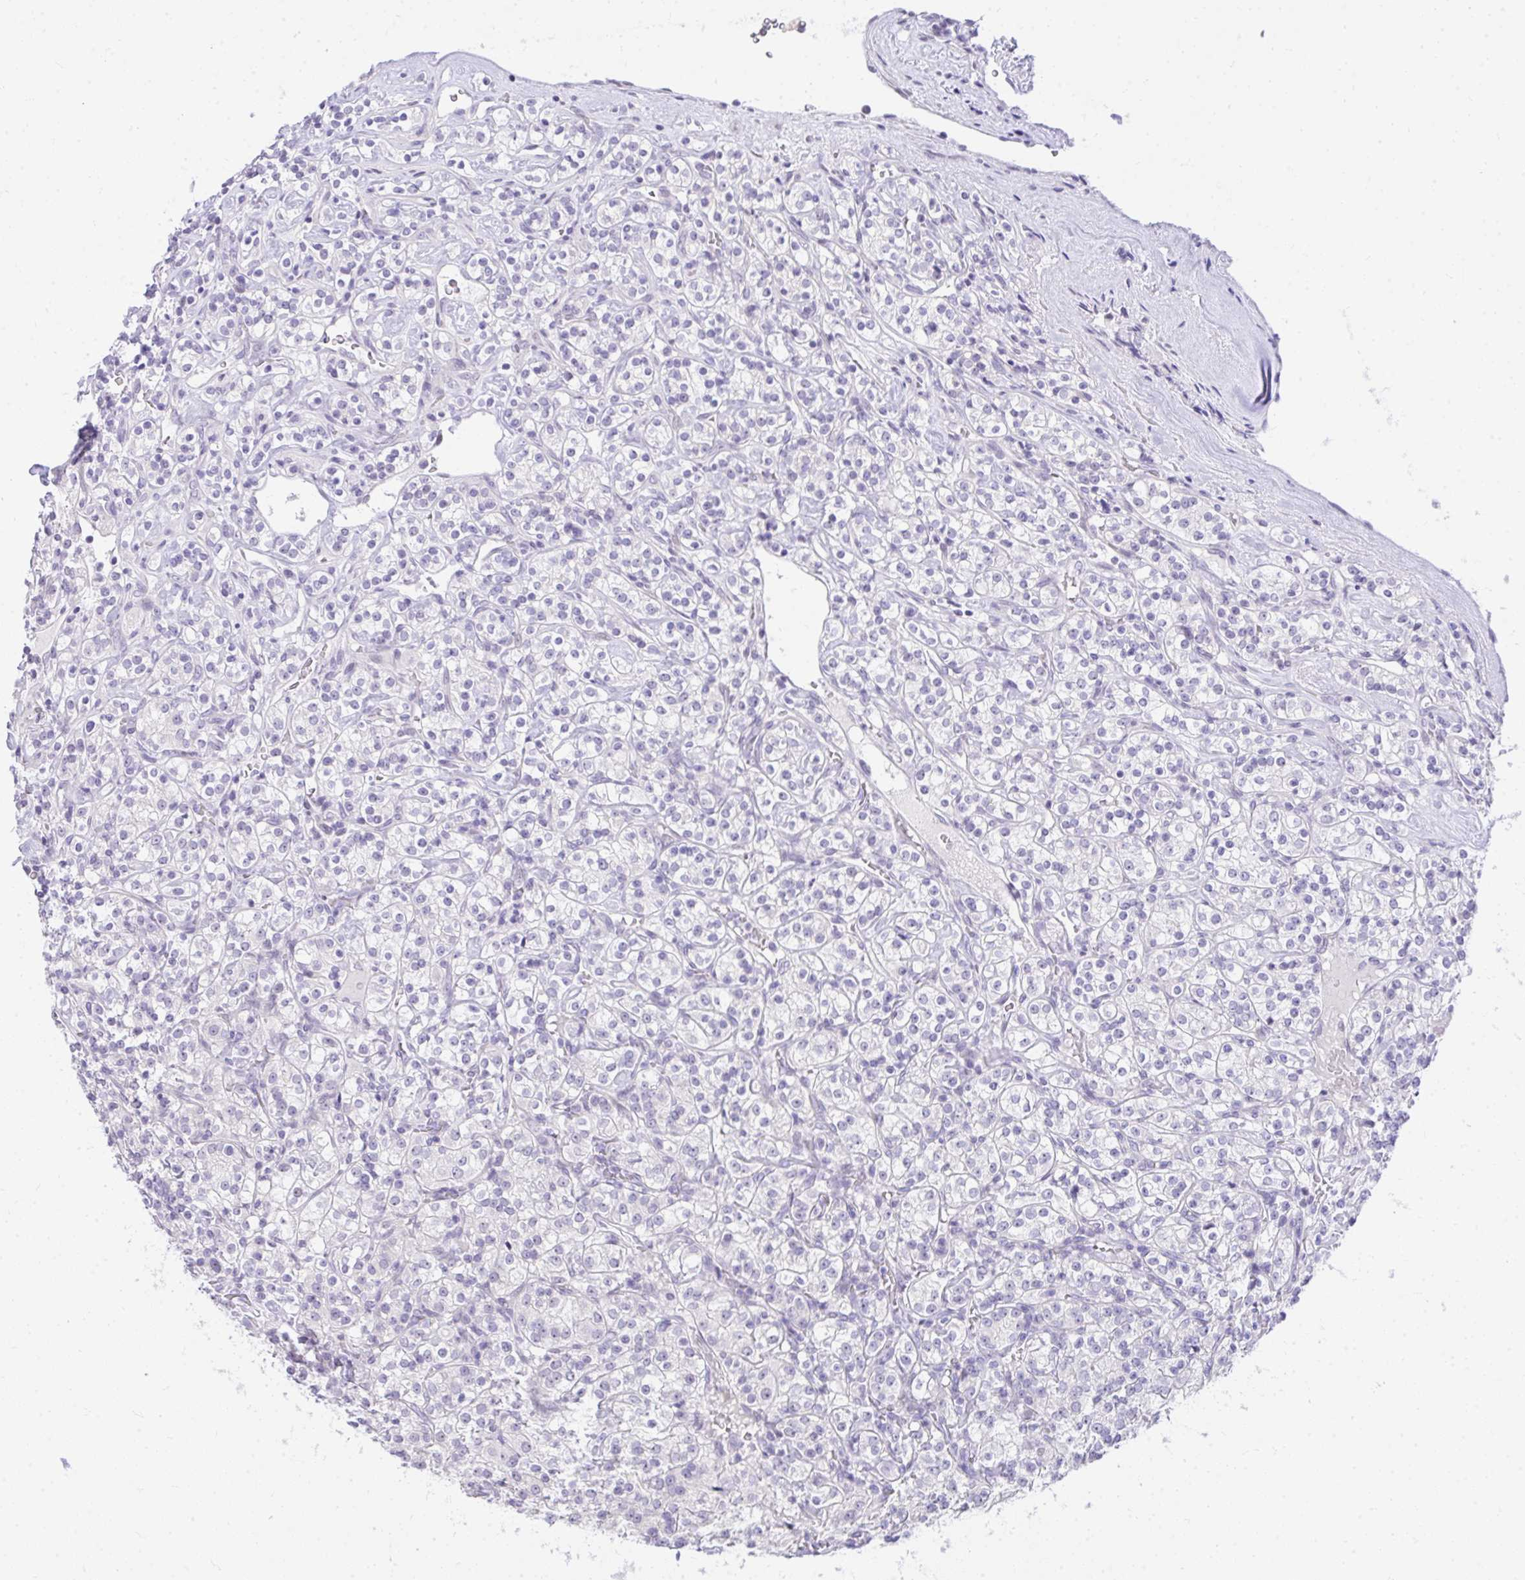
{"staining": {"intensity": "negative", "quantity": "none", "location": "none"}, "tissue": "renal cancer", "cell_type": "Tumor cells", "image_type": "cancer", "snomed": [{"axis": "morphology", "description": "Adenocarcinoma, NOS"}, {"axis": "topography", "description": "Kidney"}], "caption": "Tumor cells show no significant protein staining in adenocarcinoma (renal). (IHC, brightfield microscopy, high magnification).", "gene": "EID3", "patient": {"sex": "male", "age": 77}}